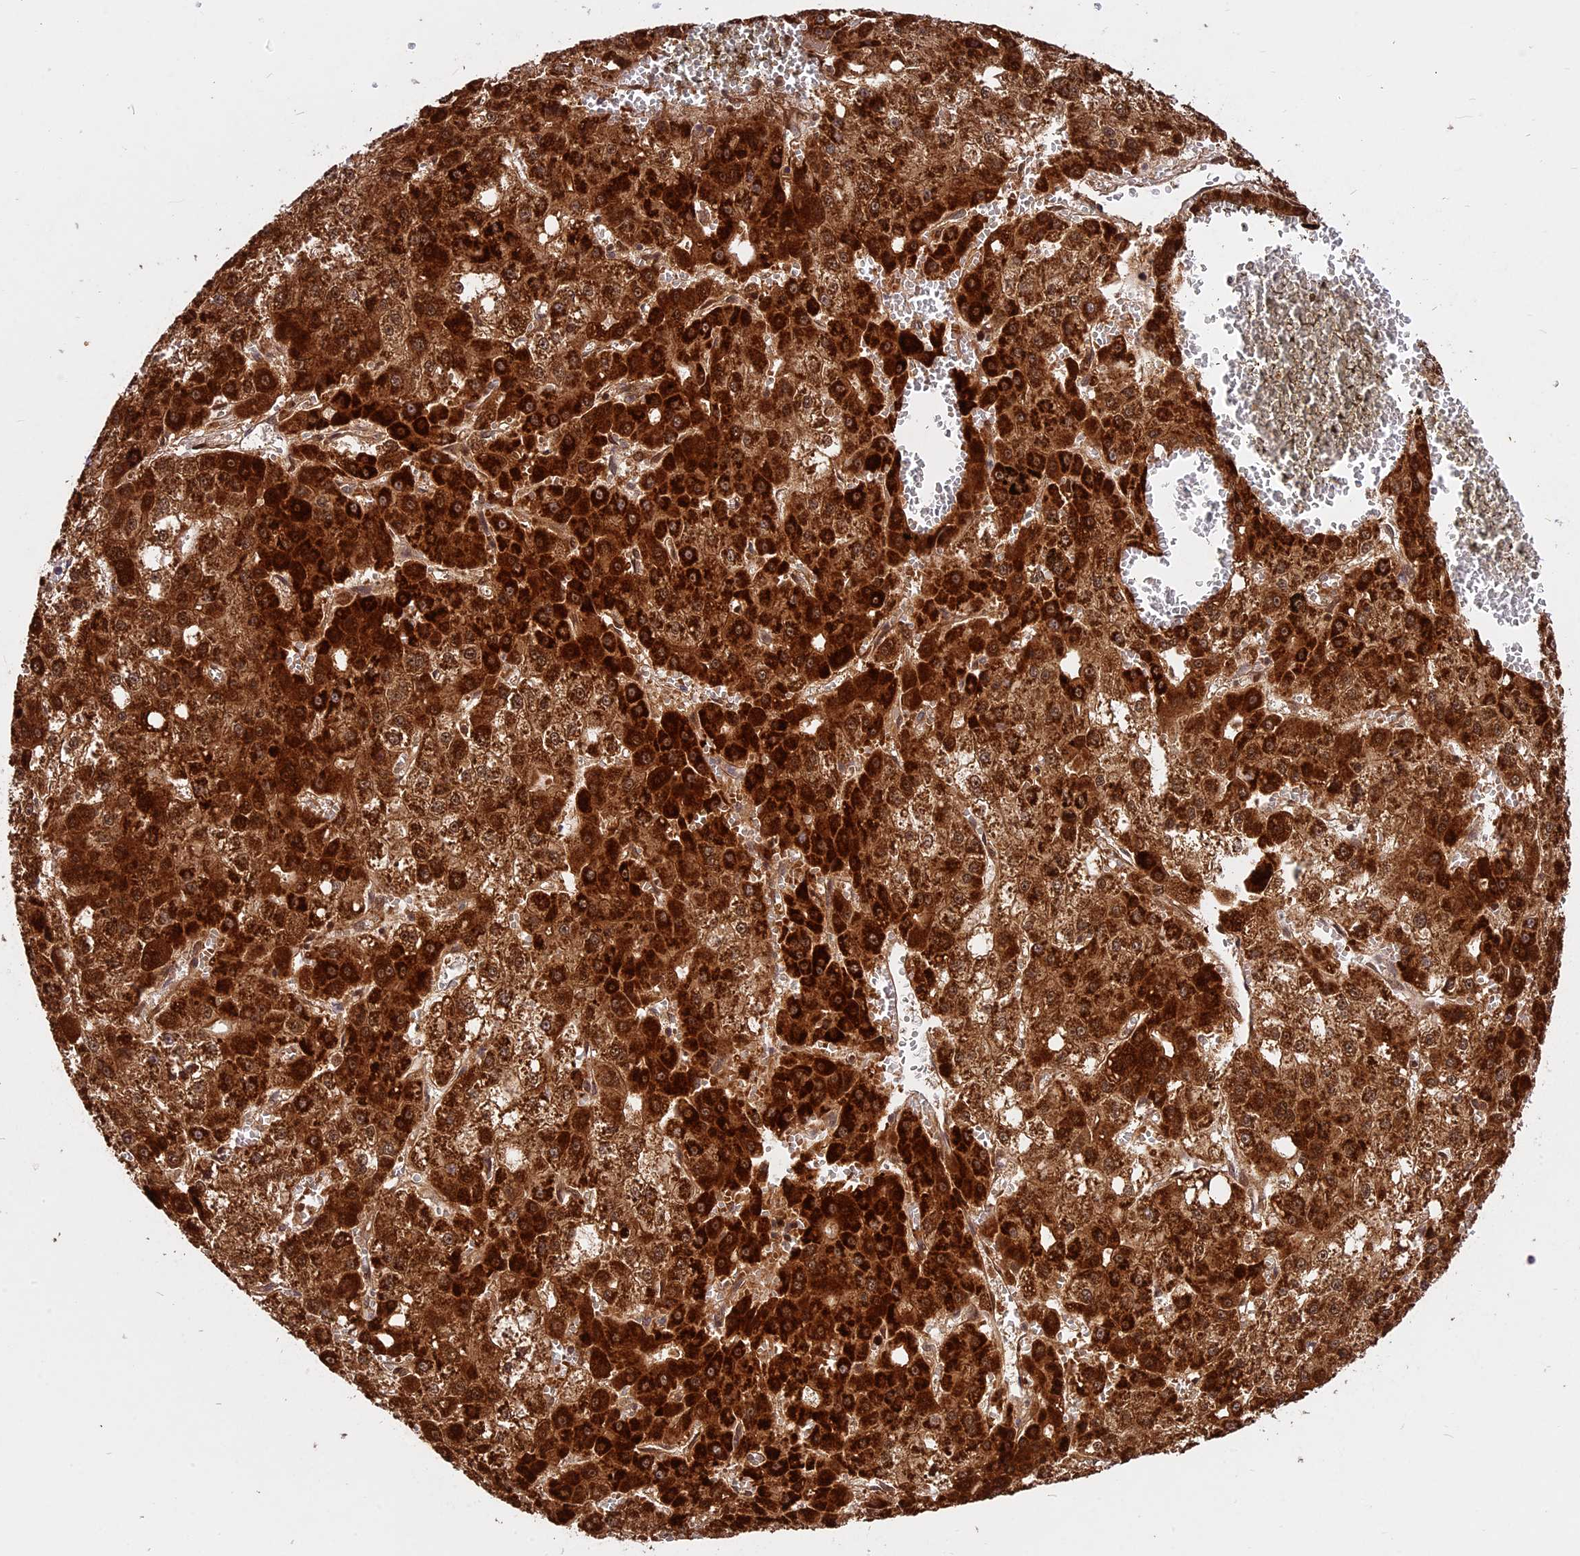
{"staining": {"intensity": "strong", "quantity": ">75%", "location": "cytoplasmic/membranous,nuclear"}, "tissue": "liver cancer", "cell_type": "Tumor cells", "image_type": "cancer", "snomed": [{"axis": "morphology", "description": "Carcinoma, Hepatocellular, NOS"}, {"axis": "topography", "description": "Liver"}], "caption": "This is an image of IHC staining of liver hepatocellular carcinoma, which shows strong positivity in the cytoplasmic/membranous and nuclear of tumor cells.", "gene": "COX17", "patient": {"sex": "male", "age": 47}}